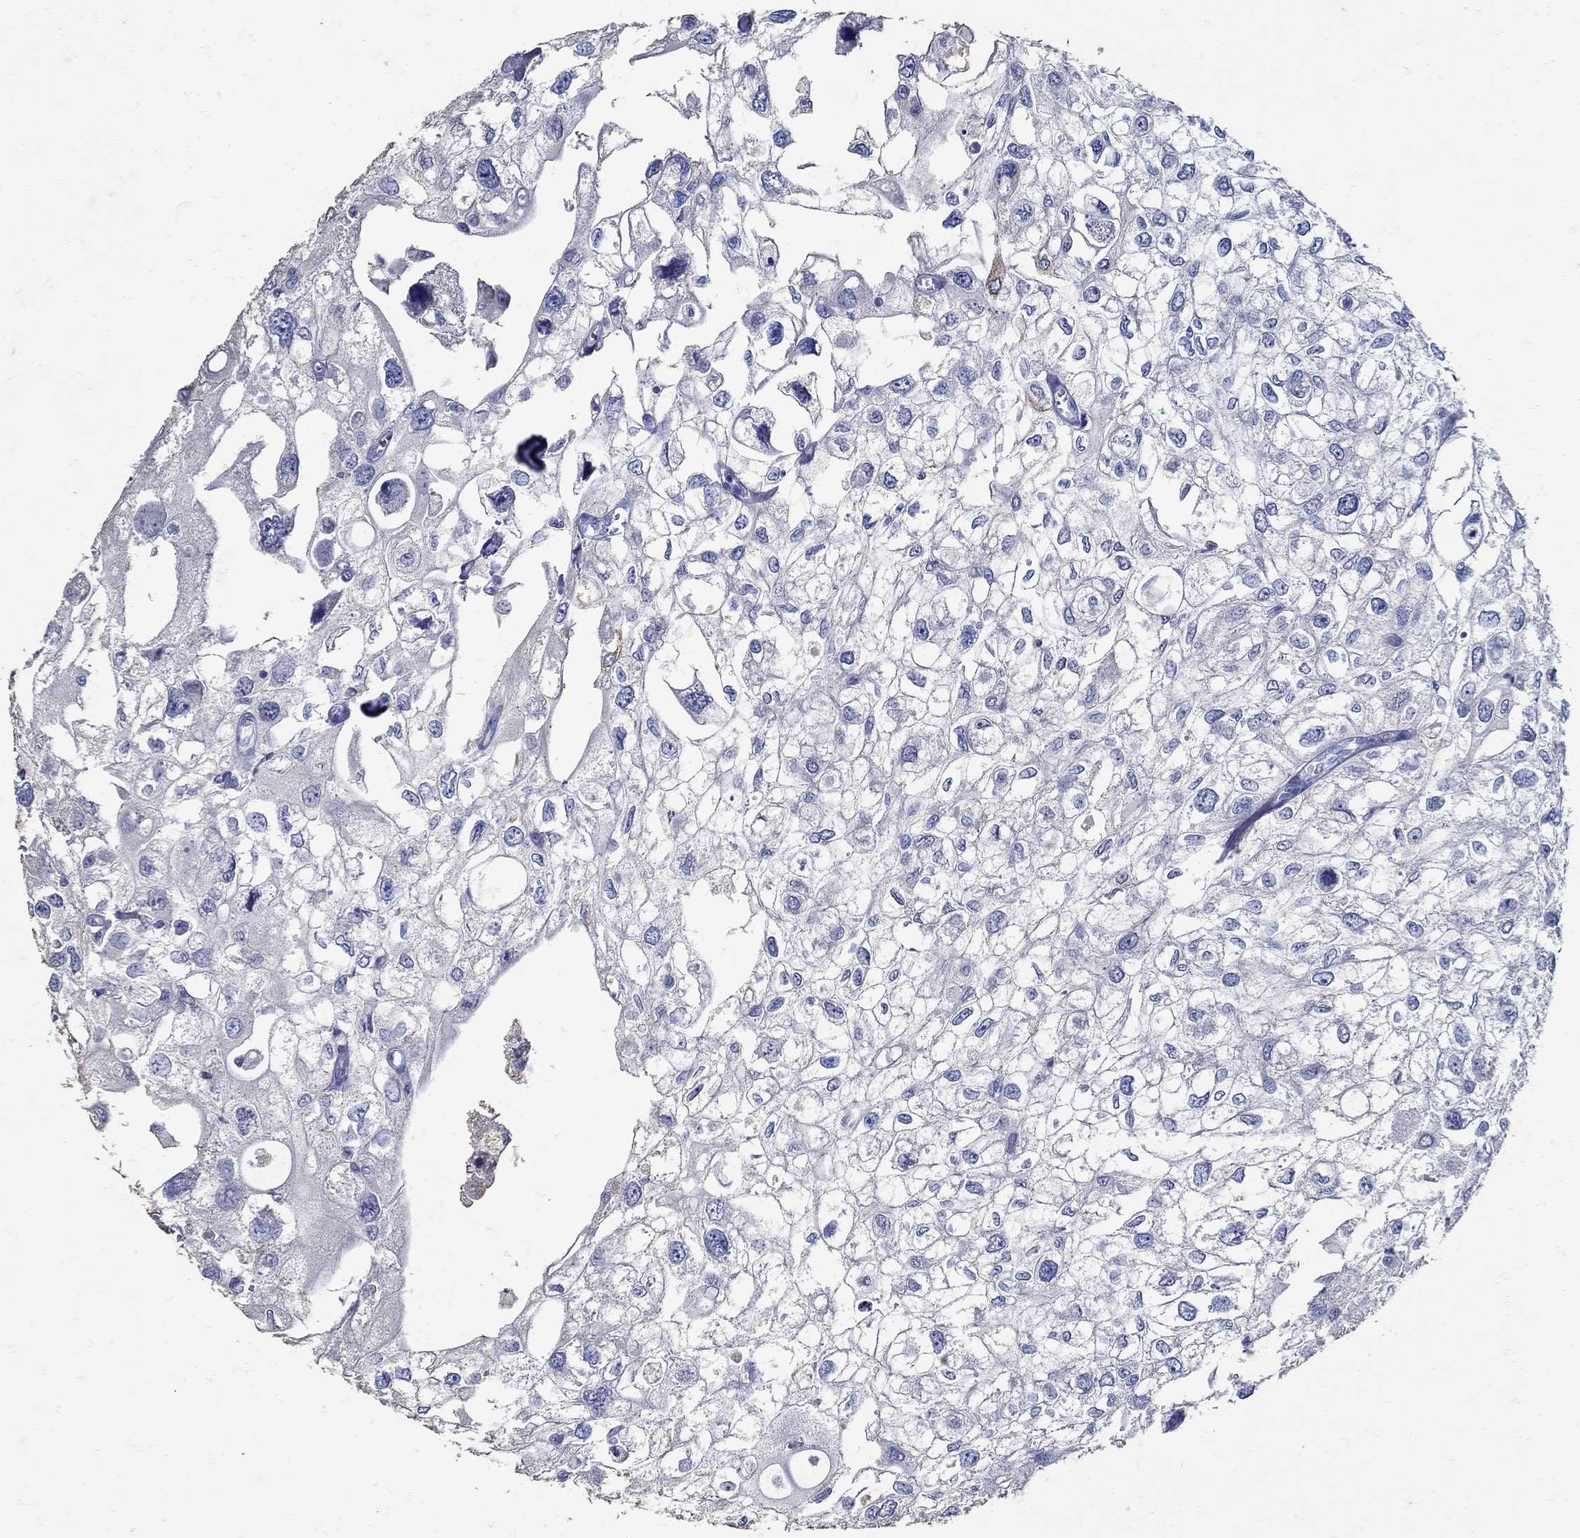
{"staining": {"intensity": "negative", "quantity": "none", "location": "none"}, "tissue": "urothelial cancer", "cell_type": "Tumor cells", "image_type": "cancer", "snomed": [{"axis": "morphology", "description": "Urothelial carcinoma, High grade"}, {"axis": "topography", "description": "Urinary bladder"}], "caption": "IHC histopathology image of neoplastic tissue: urothelial carcinoma (high-grade) stained with DAB (3,3'-diaminobenzidine) displays no significant protein positivity in tumor cells. (Stains: DAB immunohistochemistry with hematoxylin counter stain, Microscopy: brightfield microscopy at high magnification).", "gene": "NOS1", "patient": {"sex": "male", "age": 59}}